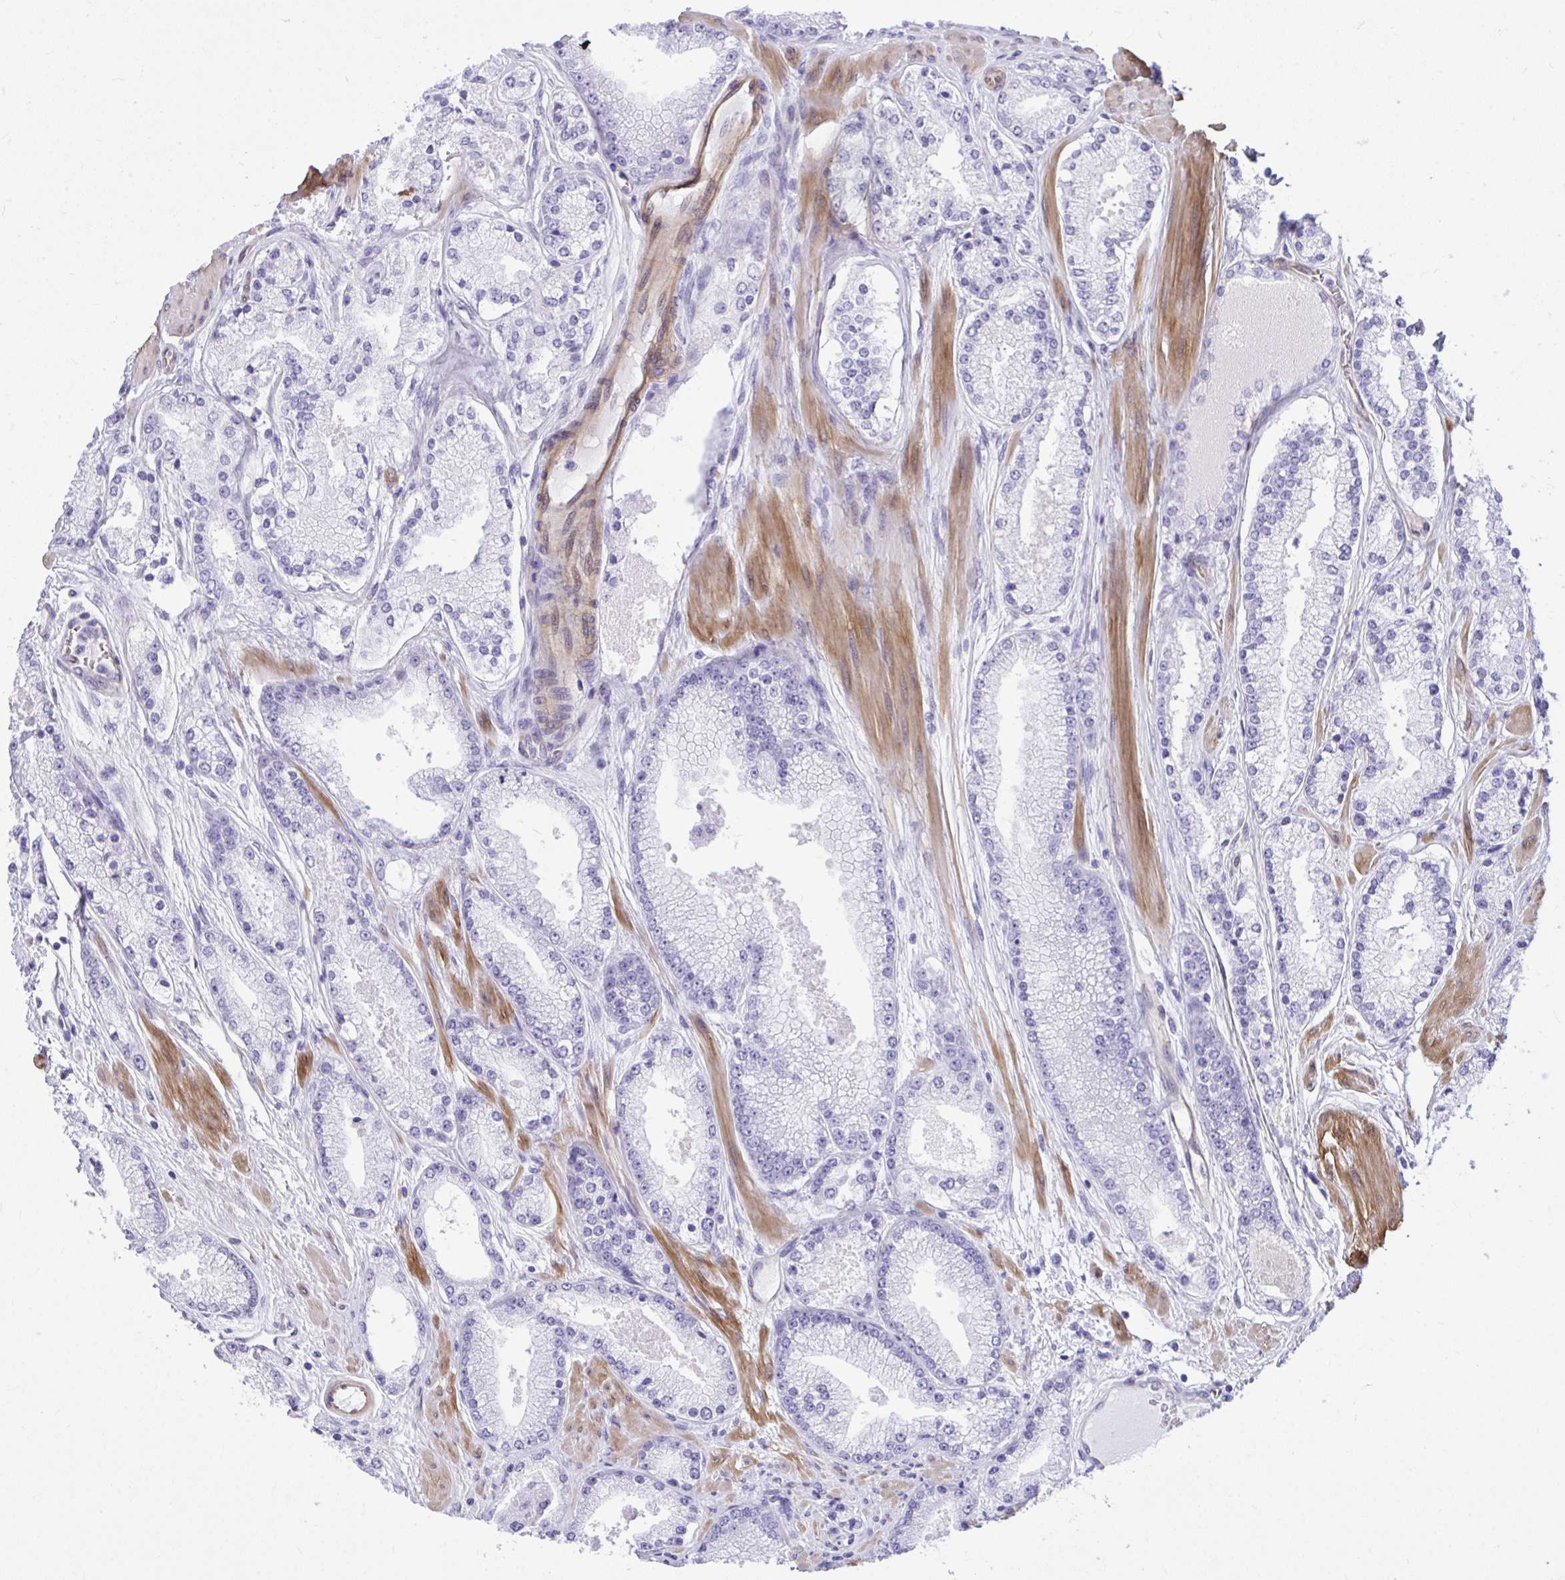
{"staining": {"intensity": "negative", "quantity": "none", "location": "none"}, "tissue": "prostate cancer", "cell_type": "Tumor cells", "image_type": "cancer", "snomed": [{"axis": "morphology", "description": "Adenocarcinoma, High grade"}, {"axis": "topography", "description": "Prostate"}], "caption": "The photomicrograph shows no staining of tumor cells in prostate high-grade adenocarcinoma.", "gene": "LIMS2", "patient": {"sex": "male", "age": 63}}